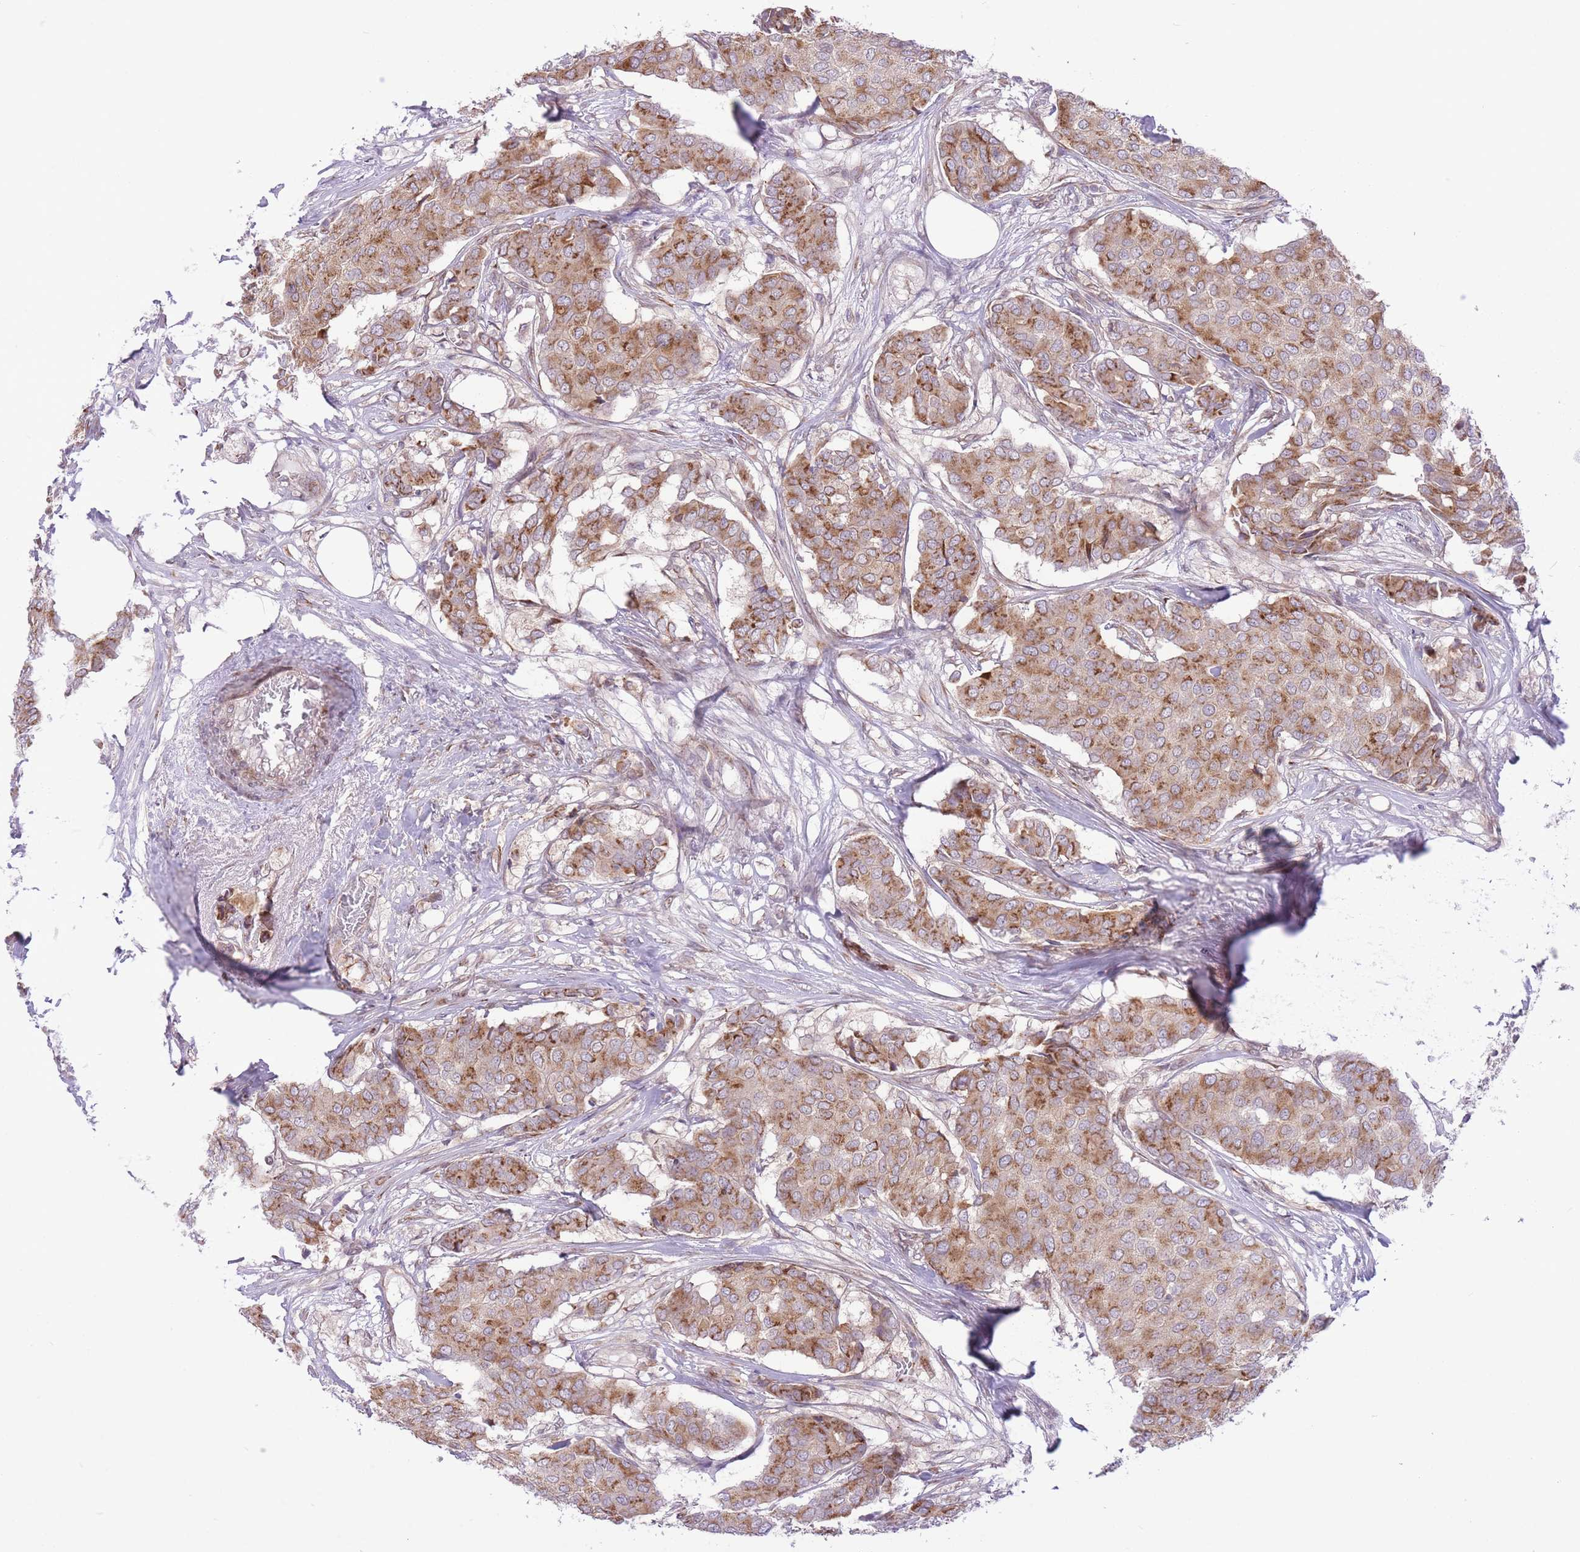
{"staining": {"intensity": "moderate", "quantity": ">75%", "location": "cytoplasmic/membranous"}, "tissue": "breast cancer", "cell_type": "Tumor cells", "image_type": "cancer", "snomed": [{"axis": "morphology", "description": "Duct carcinoma"}, {"axis": "topography", "description": "Breast"}], "caption": "Immunohistochemistry (IHC) of human intraductal carcinoma (breast) reveals medium levels of moderate cytoplasmic/membranous expression in about >75% of tumor cells.", "gene": "ZBED5", "patient": {"sex": "female", "age": 75}}